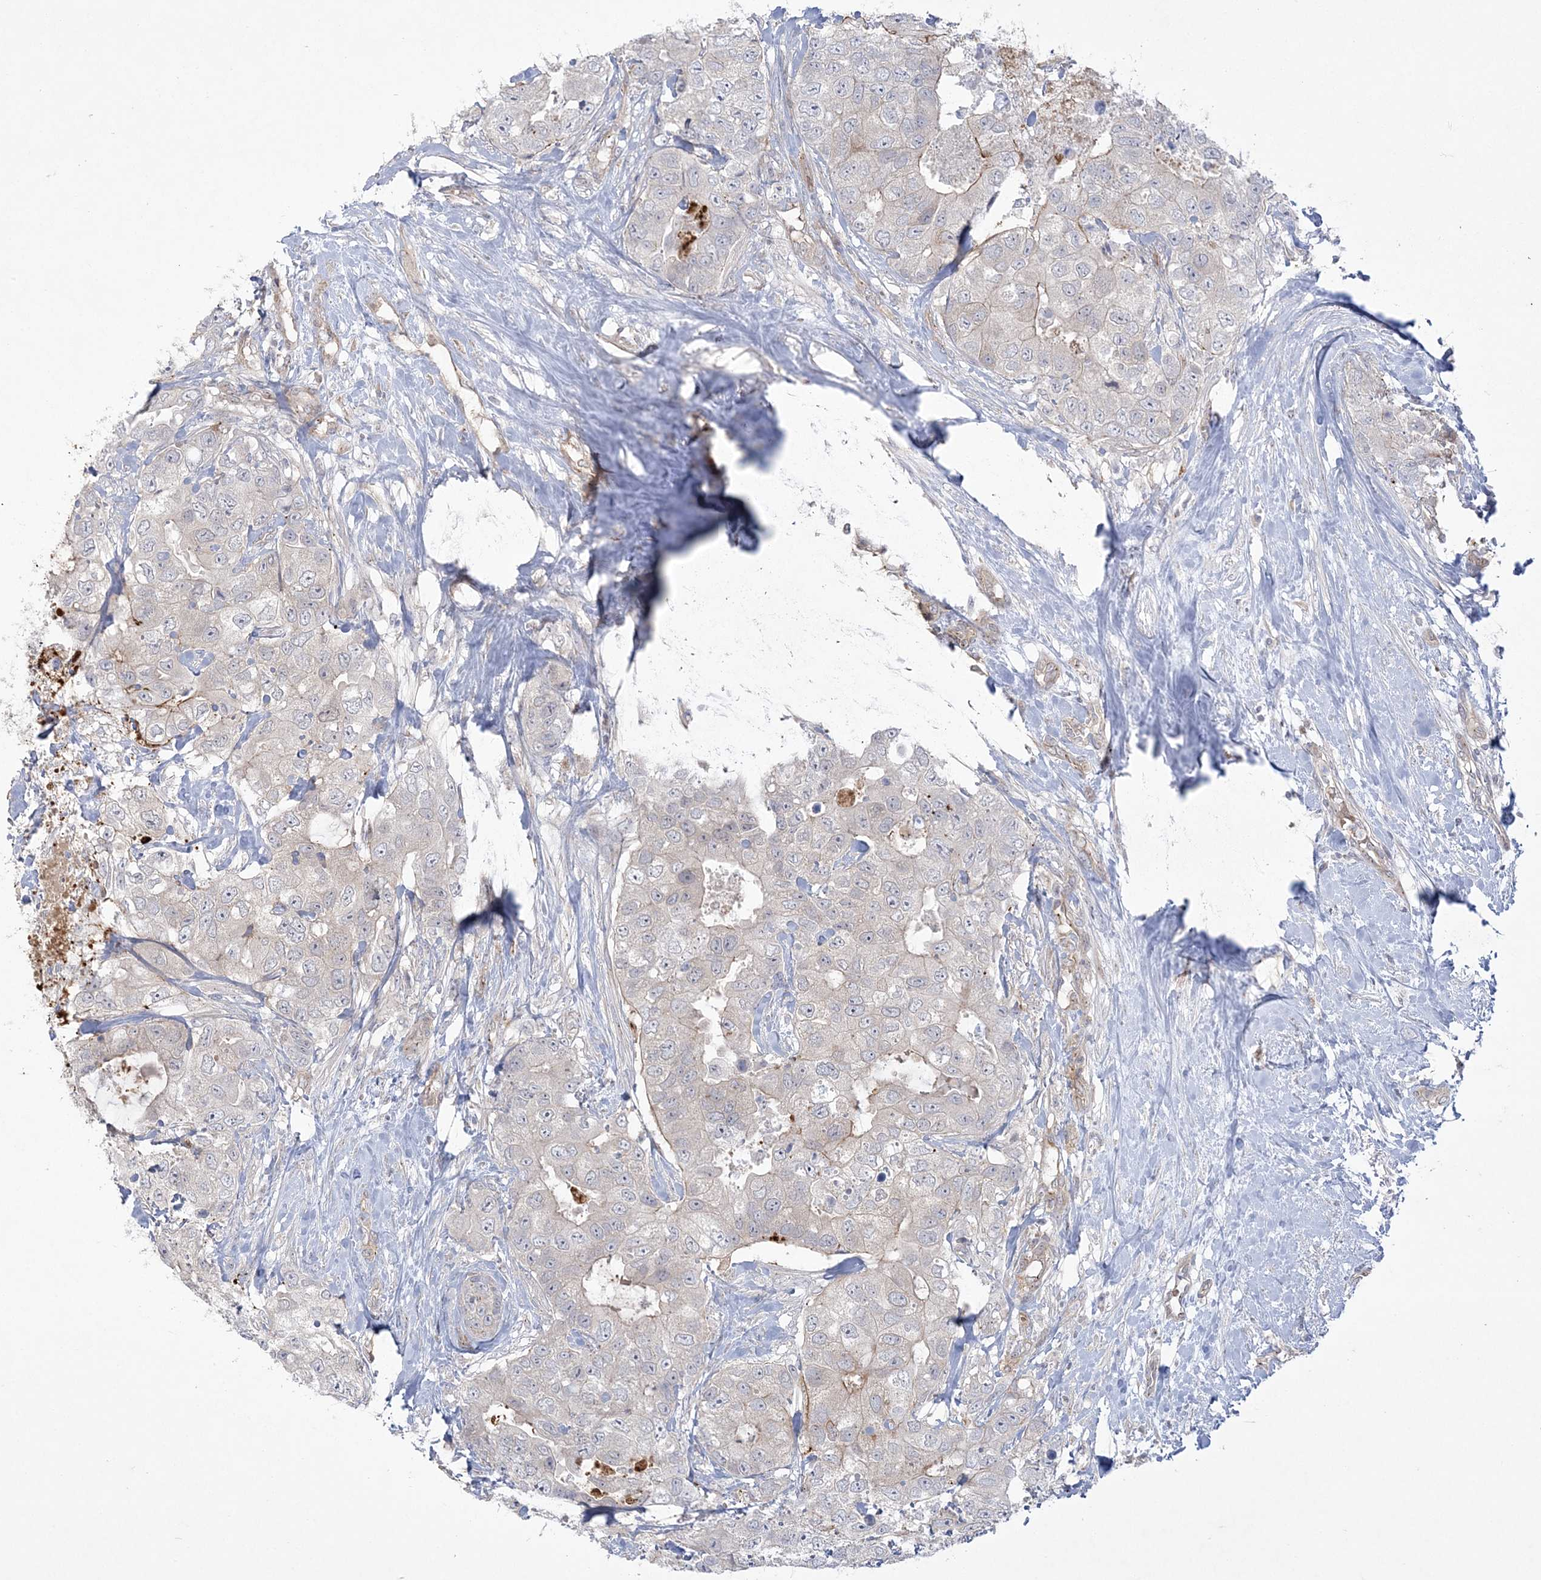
{"staining": {"intensity": "moderate", "quantity": "<25%", "location": "cytoplasmic/membranous"}, "tissue": "breast cancer", "cell_type": "Tumor cells", "image_type": "cancer", "snomed": [{"axis": "morphology", "description": "Duct carcinoma"}, {"axis": "topography", "description": "Breast"}], "caption": "An IHC histopathology image of neoplastic tissue is shown. Protein staining in brown highlights moderate cytoplasmic/membranous positivity in breast invasive ductal carcinoma within tumor cells.", "gene": "ADAMTS12", "patient": {"sex": "female", "age": 62}}